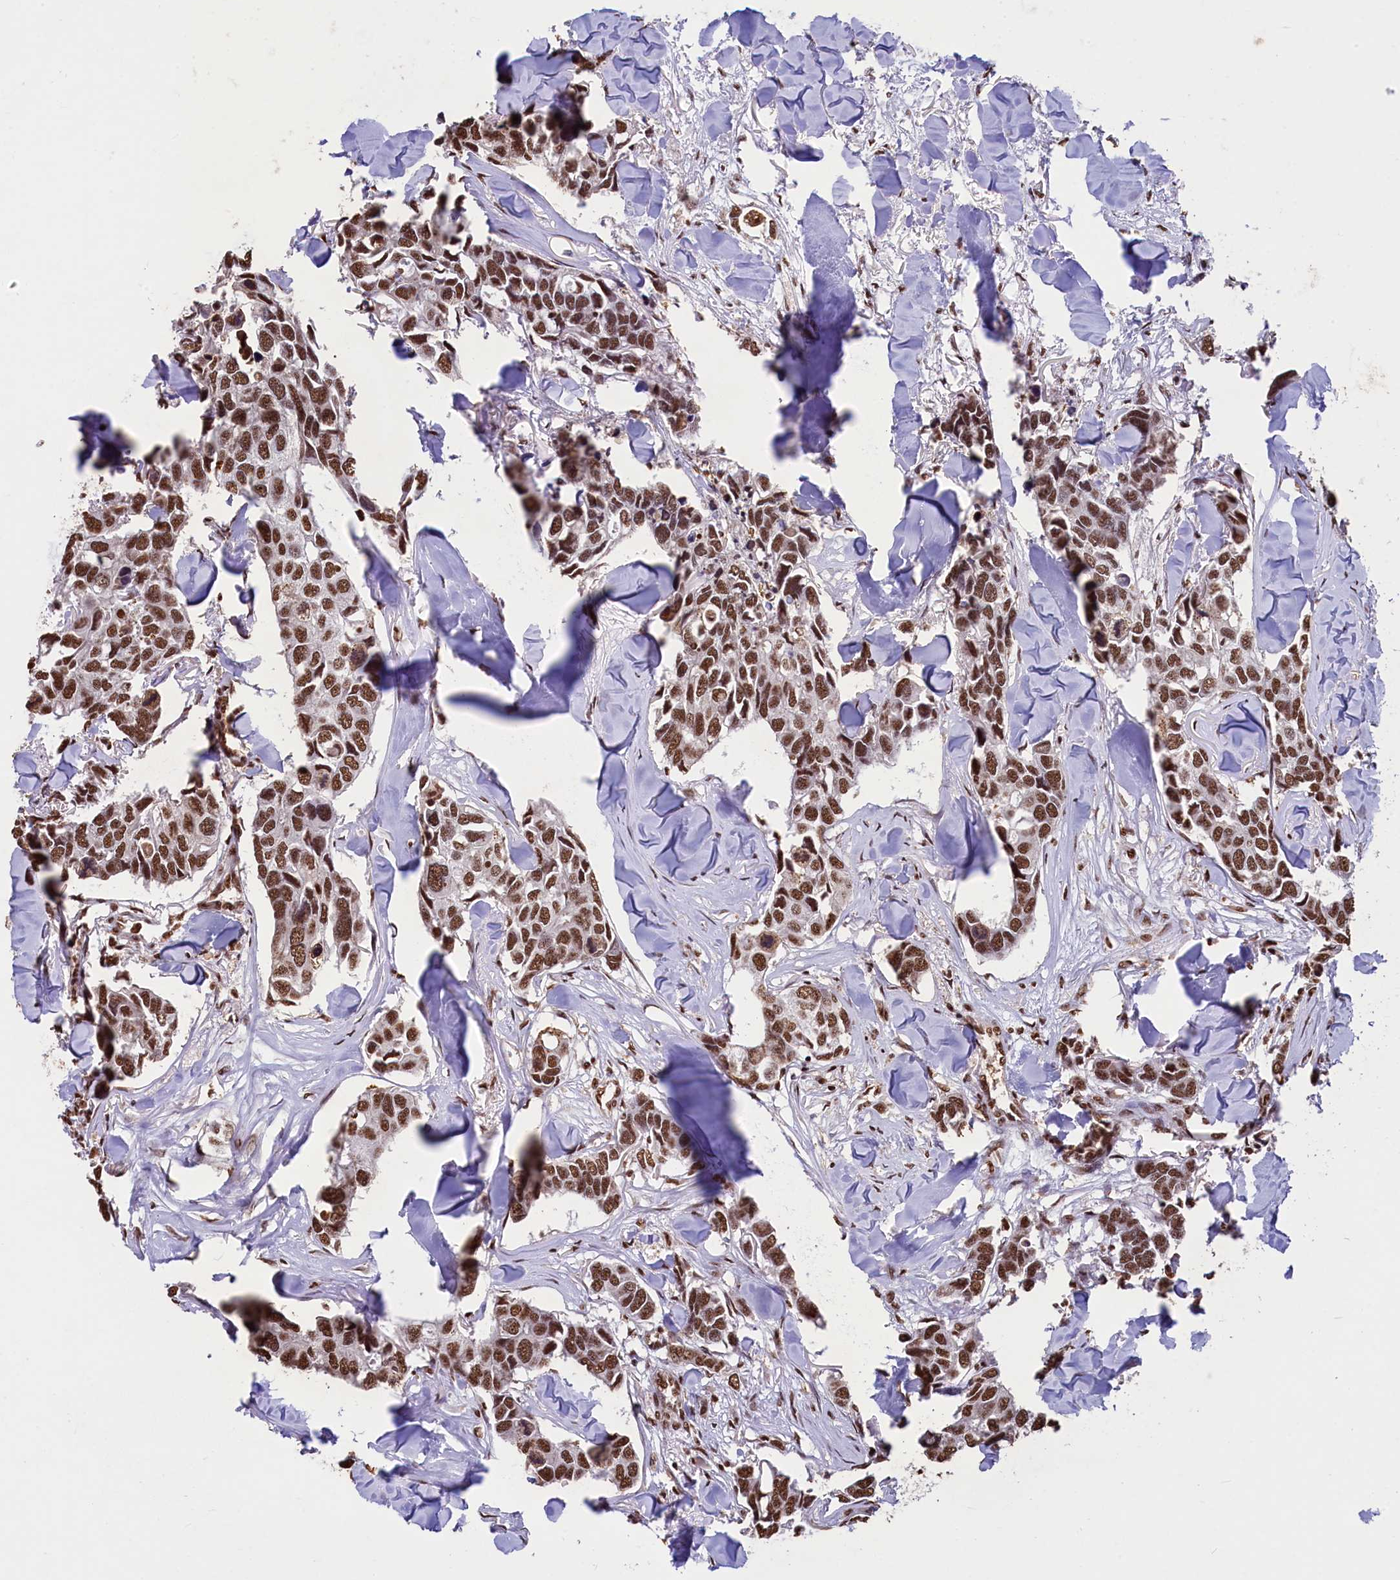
{"staining": {"intensity": "strong", "quantity": ">75%", "location": "nuclear"}, "tissue": "breast cancer", "cell_type": "Tumor cells", "image_type": "cancer", "snomed": [{"axis": "morphology", "description": "Duct carcinoma"}, {"axis": "topography", "description": "Breast"}], "caption": "This is a photomicrograph of IHC staining of breast intraductal carcinoma, which shows strong staining in the nuclear of tumor cells.", "gene": "SNRPD2", "patient": {"sex": "female", "age": 83}}